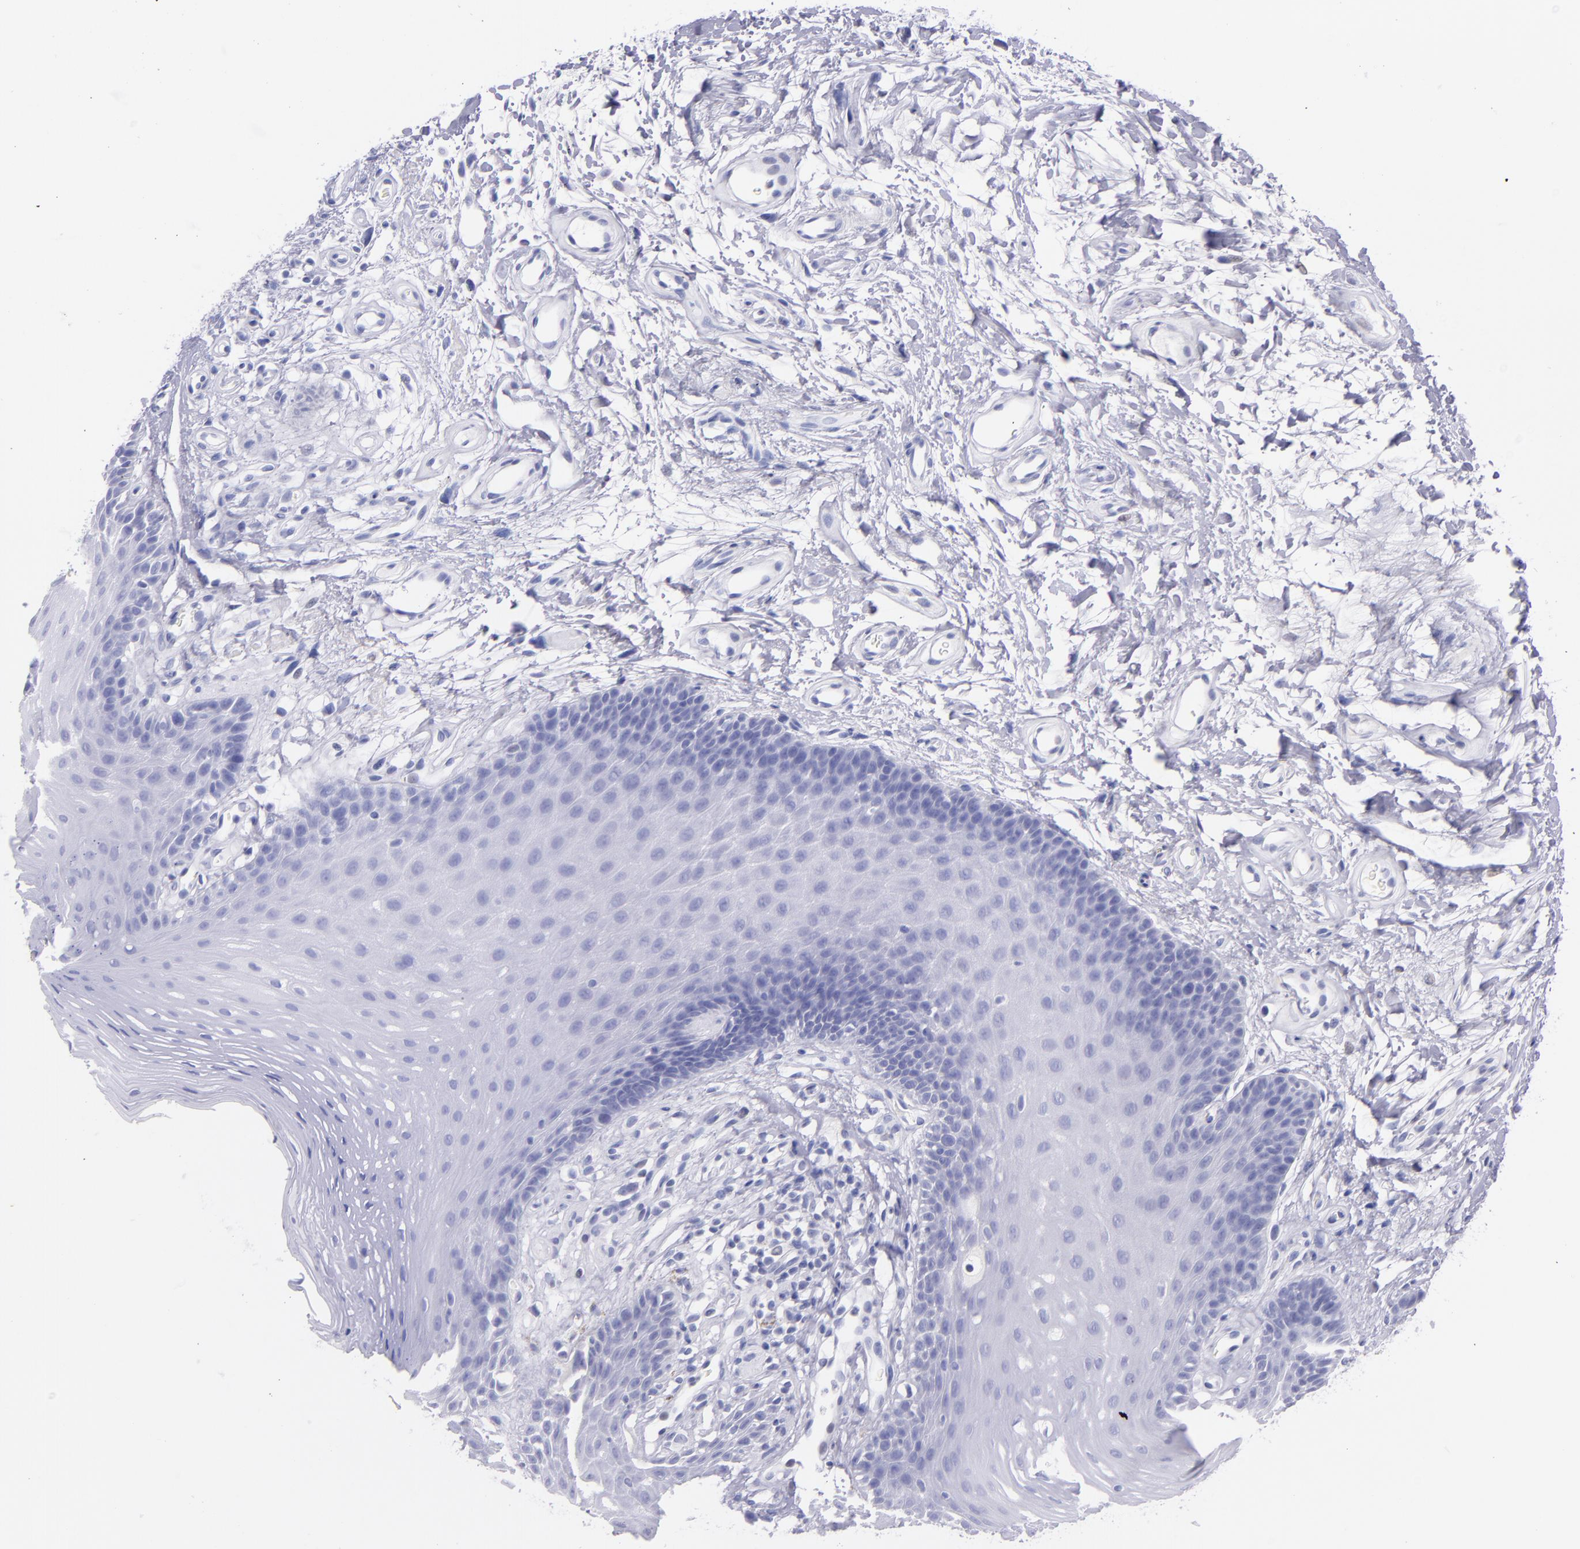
{"staining": {"intensity": "negative", "quantity": "none", "location": "none"}, "tissue": "oral mucosa", "cell_type": "Squamous epithelial cells", "image_type": "normal", "snomed": [{"axis": "morphology", "description": "Normal tissue, NOS"}, {"axis": "topography", "description": "Oral tissue"}], "caption": "This image is of benign oral mucosa stained with immunohistochemistry to label a protein in brown with the nuclei are counter-stained blue. There is no positivity in squamous epithelial cells.", "gene": "SFTPB", "patient": {"sex": "male", "age": 62}}